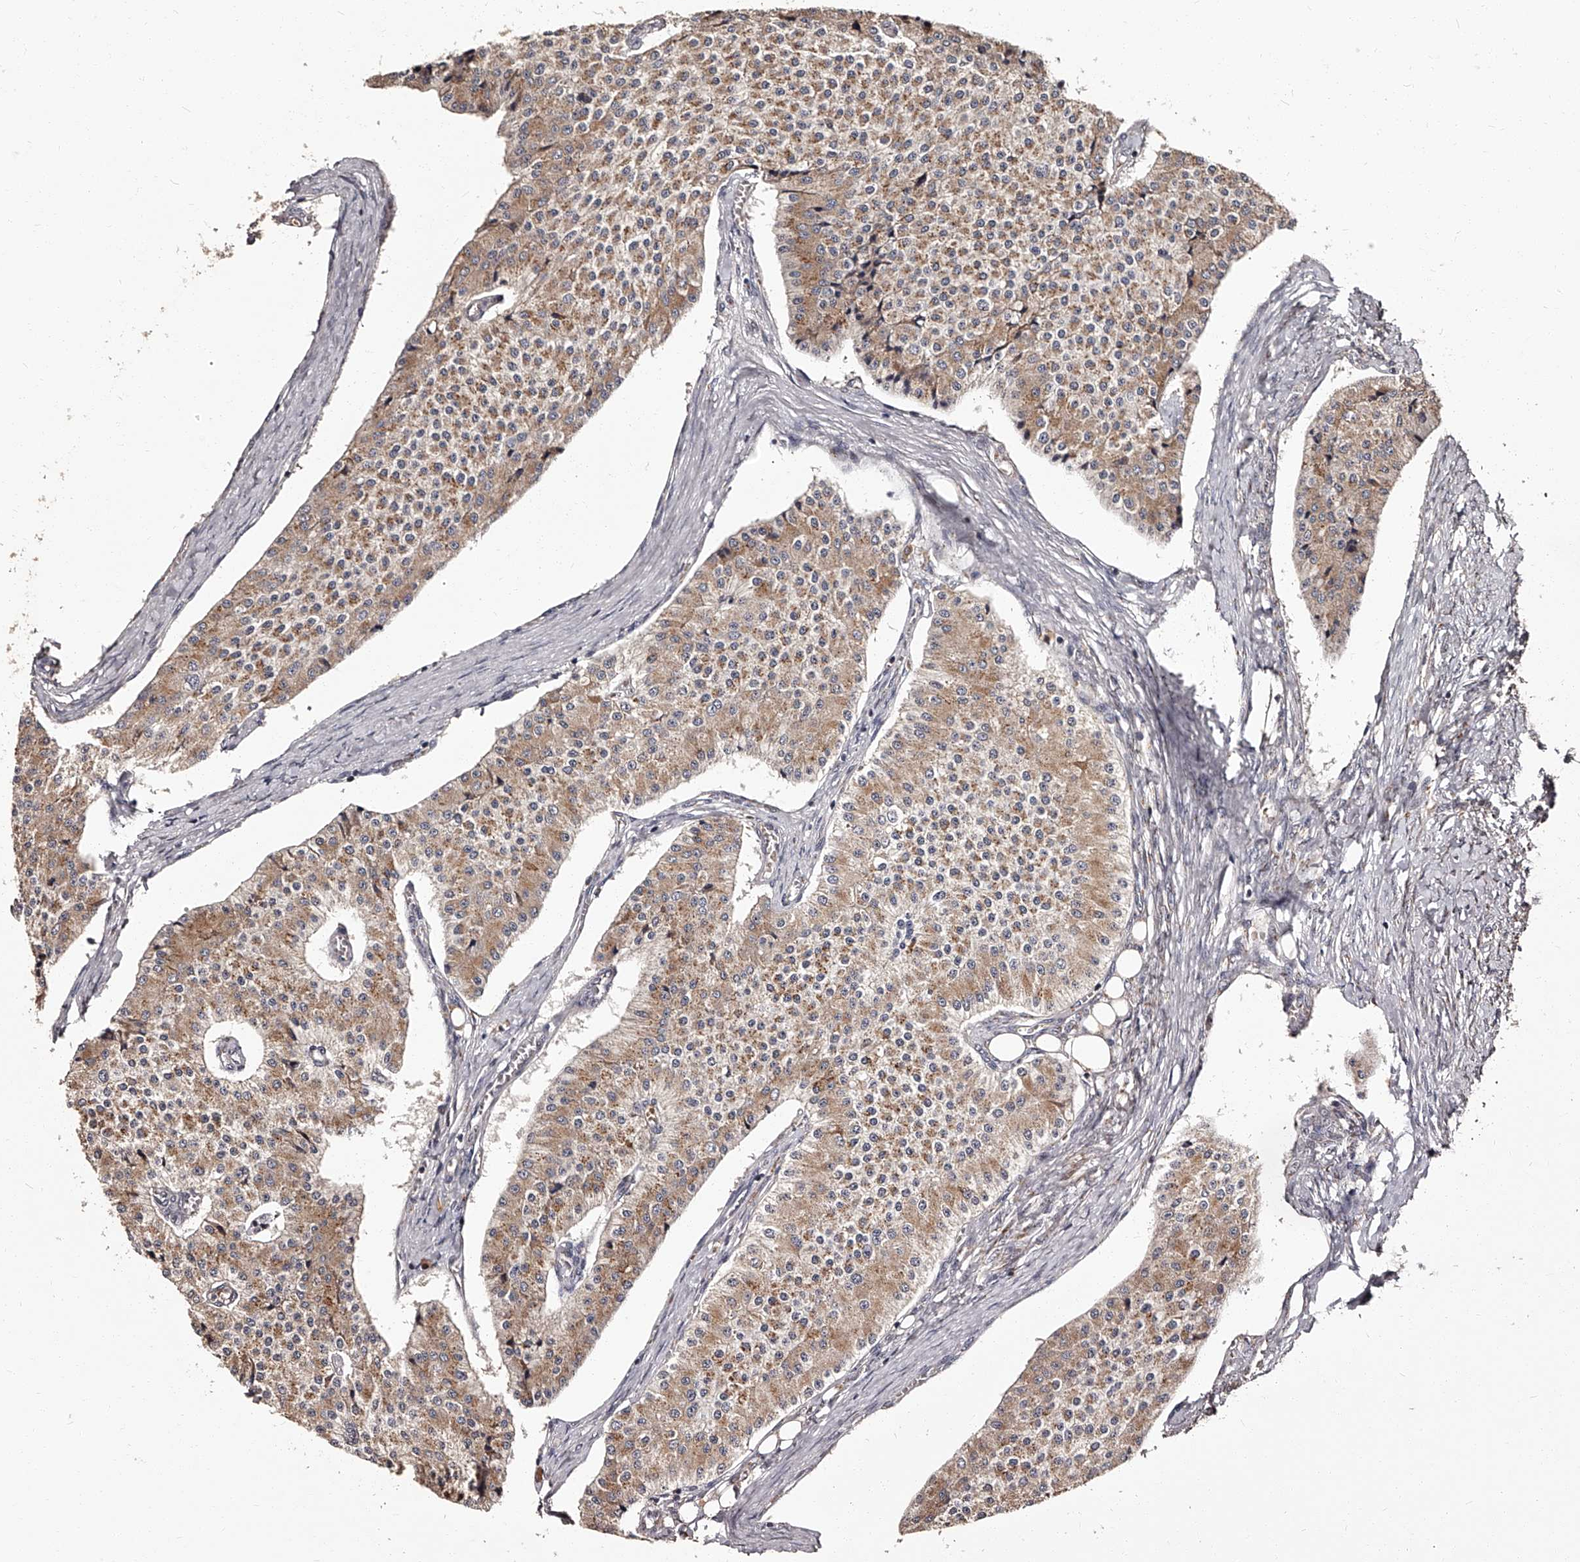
{"staining": {"intensity": "weak", "quantity": ">75%", "location": "cytoplasmic/membranous"}, "tissue": "carcinoid", "cell_type": "Tumor cells", "image_type": "cancer", "snomed": [{"axis": "morphology", "description": "Carcinoid, malignant, NOS"}, {"axis": "topography", "description": "Colon"}], "caption": "The immunohistochemical stain labels weak cytoplasmic/membranous staining in tumor cells of carcinoid (malignant) tissue.", "gene": "RSC1A1", "patient": {"sex": "female", "age": 52}}